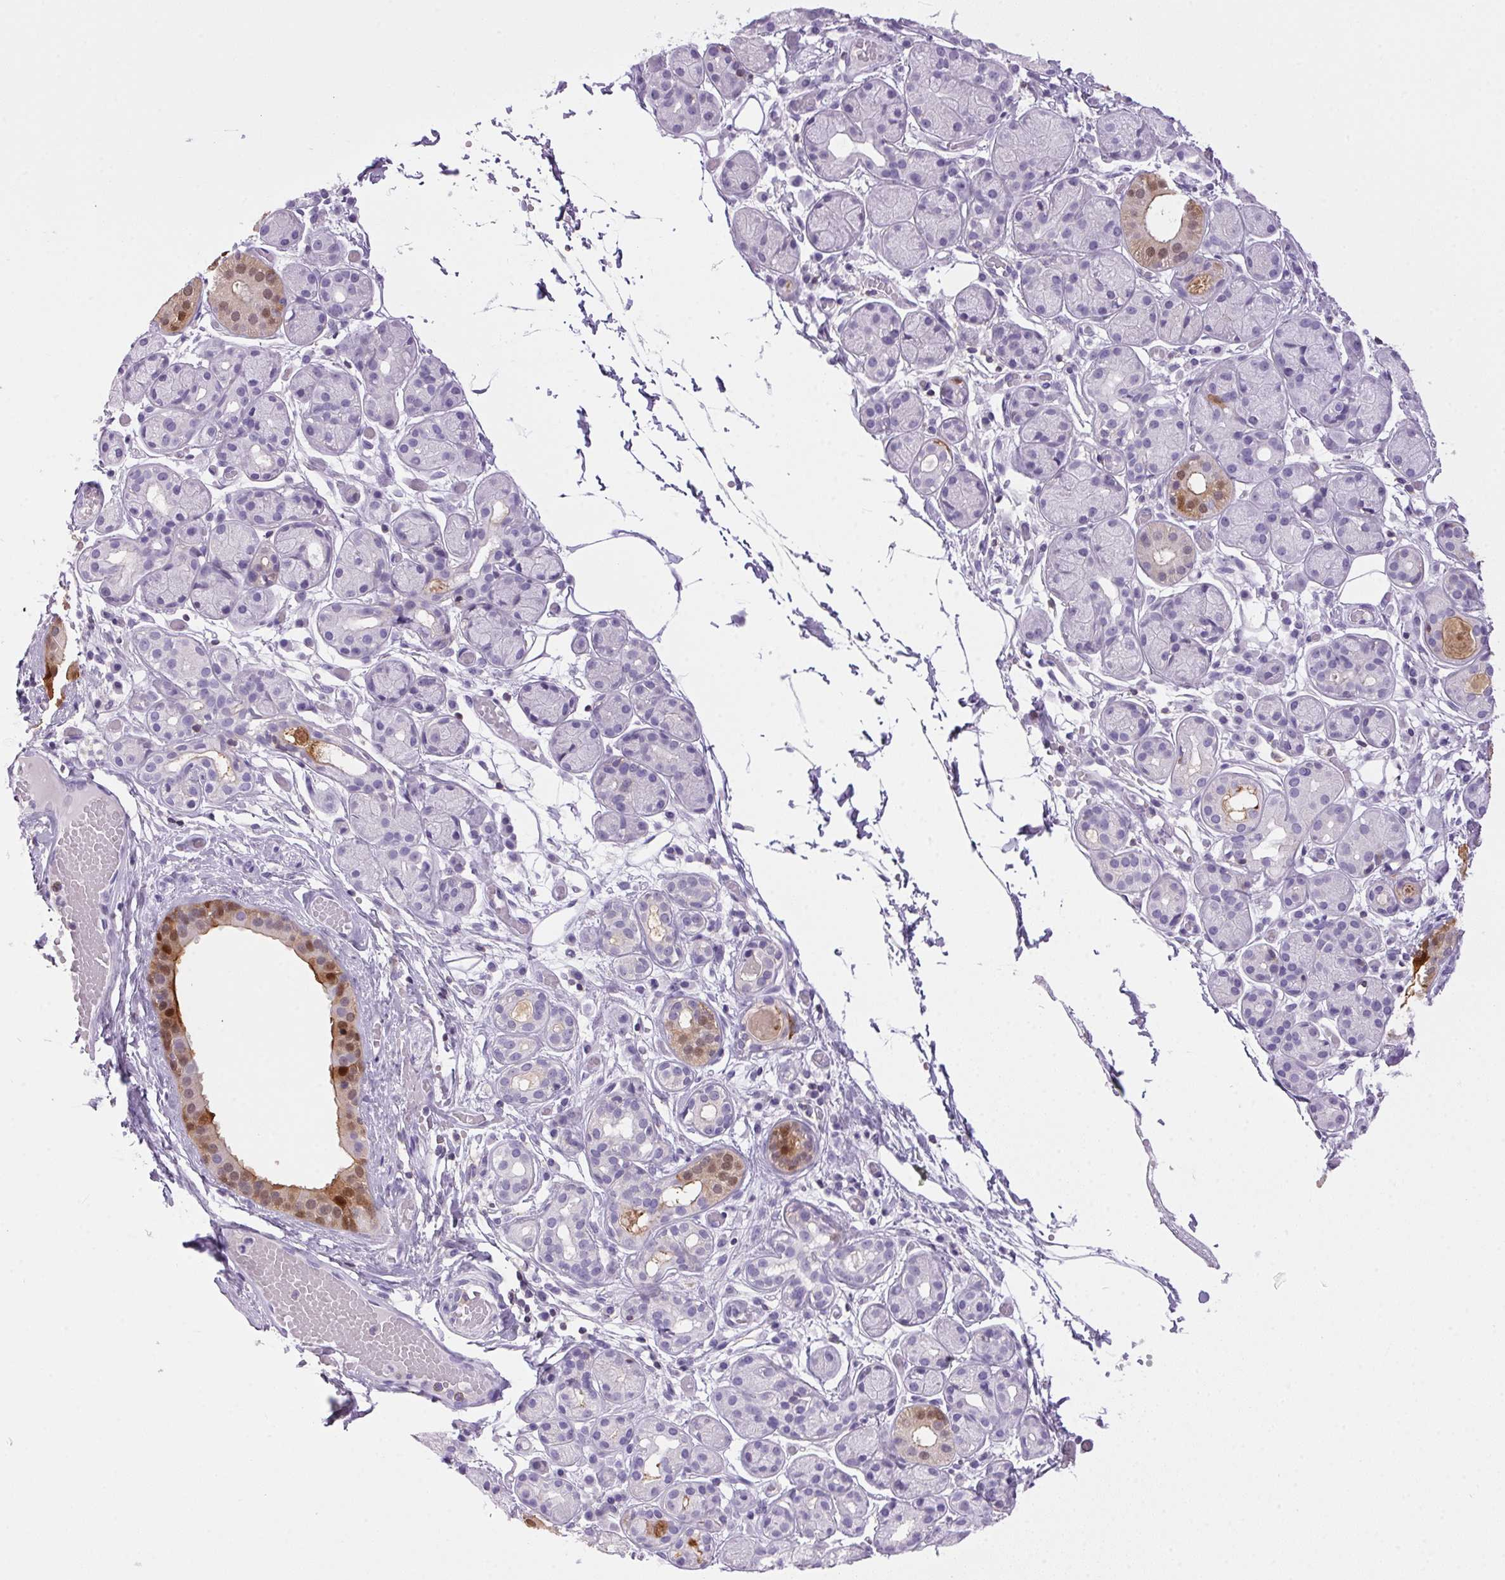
{"staining": {"intensity": "moderate", "quantity": "<25%", "location": "cytoplasmic/membranous,nuclear"}, "tissue": "salivary gland", "cell_type": "Glandular cells", "image_type": "normal", "snomed": [{"axis": "morphology", "description": "Normal tissue, NOS"}, {"axis": "topography", "description": "Salivary gland"}, {"axis": "topography", "description": "Peripheral nerve tissue"}], "caption": "Moderate cytoplasmic/membranous,nuclear positivity is seen in approximately <25% of glandular cells in normal salivary gland. (IHC, brightfield microscopy, high magnification).", "gene": "S100A2", "patient": {"sex": "male", "age": 71}}